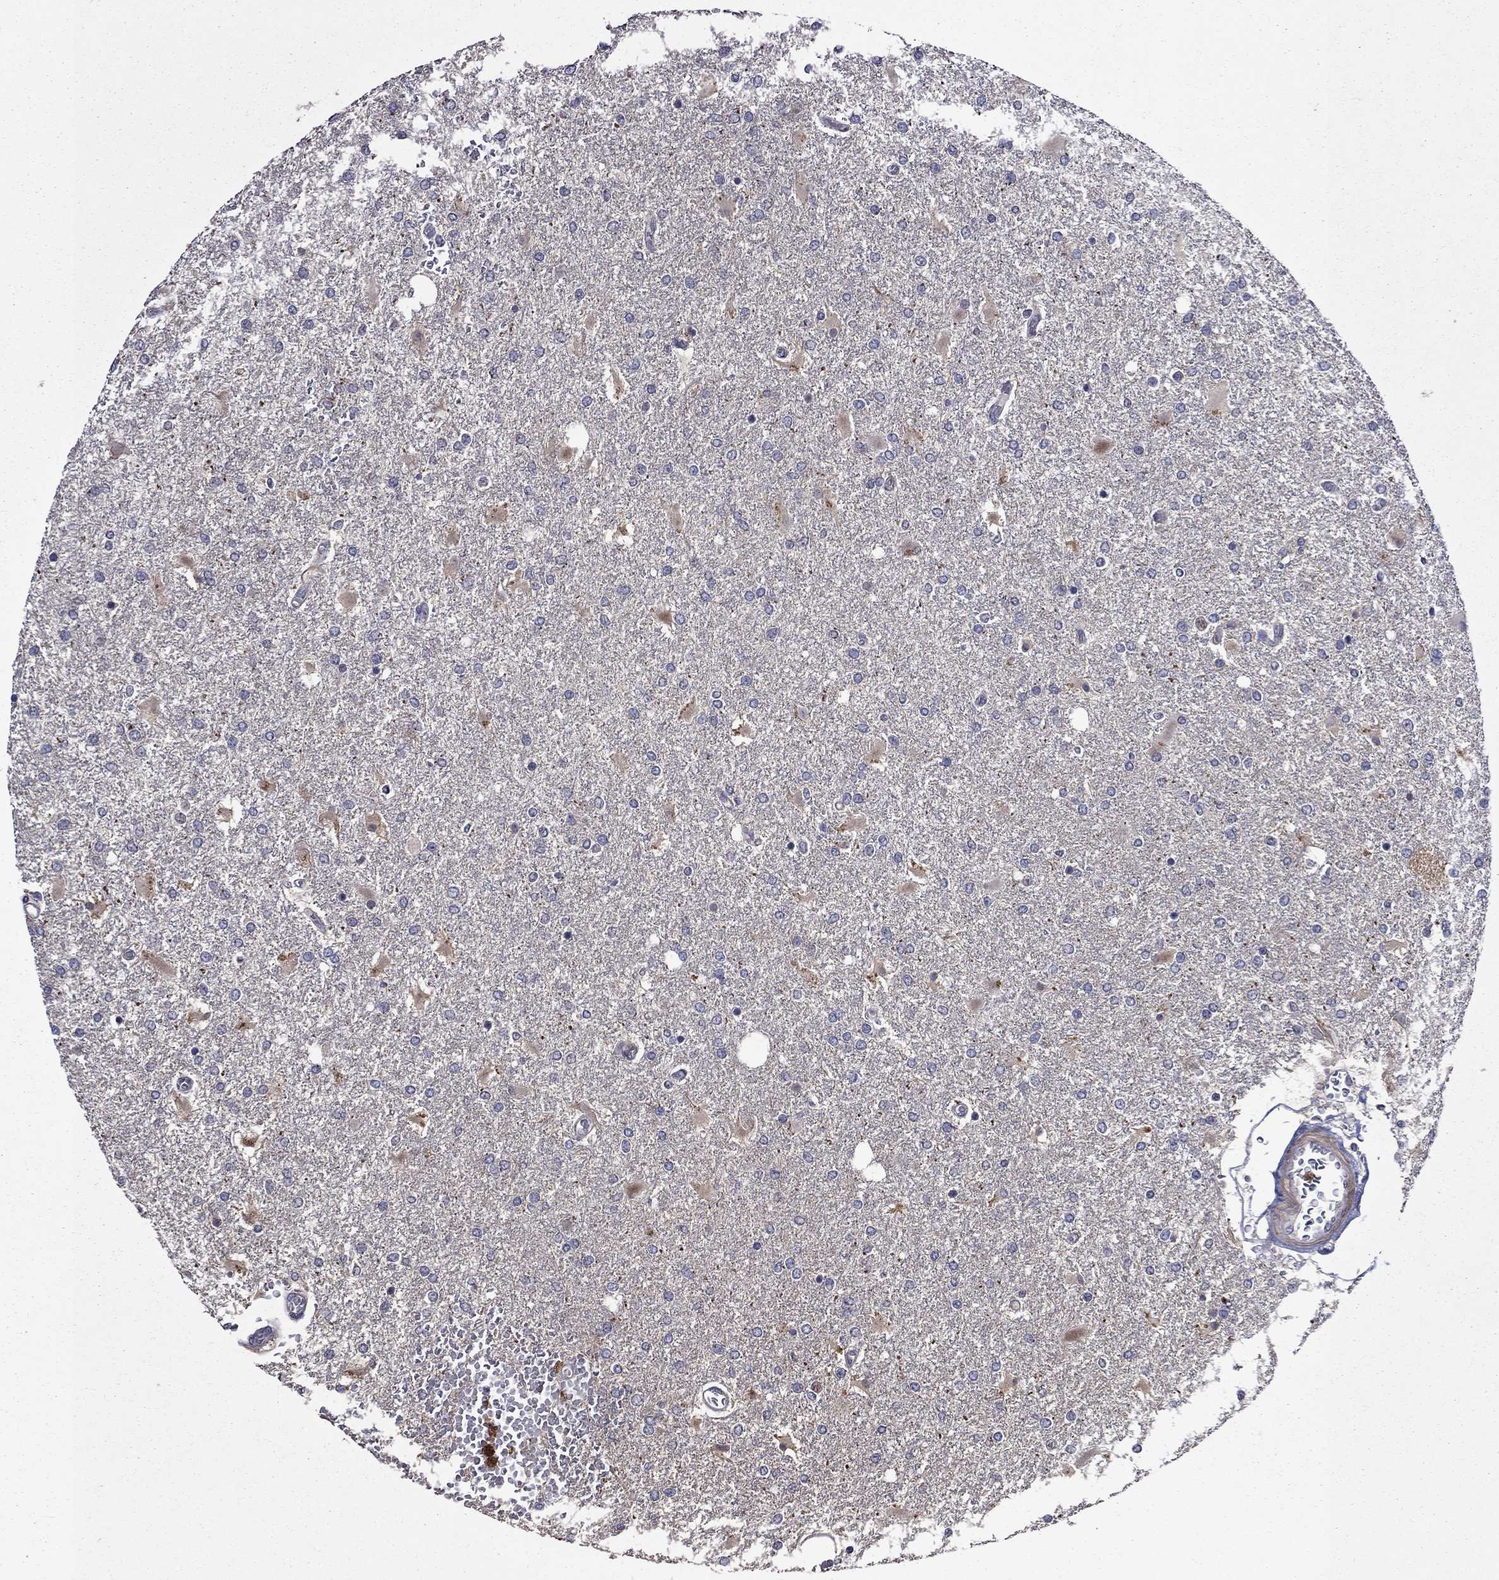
{"staining": {"intensity": "negative", "quantity": "none", "location": "none"}, "tissue": "glioma", "cell_type": "Tumor cells", "image_type": "cancer", "snomed": [{"axis": "morphology", "description": "Glioma, malignant, High grade"}, {"axis": "topography", "description": "Cerebral cortex"}], "caption": "The IHC histopathology image has no significant staining in tumor cells of glioma tissue.", "gene": "SATB1", "patient": {"sex": "male", "age": 79}}